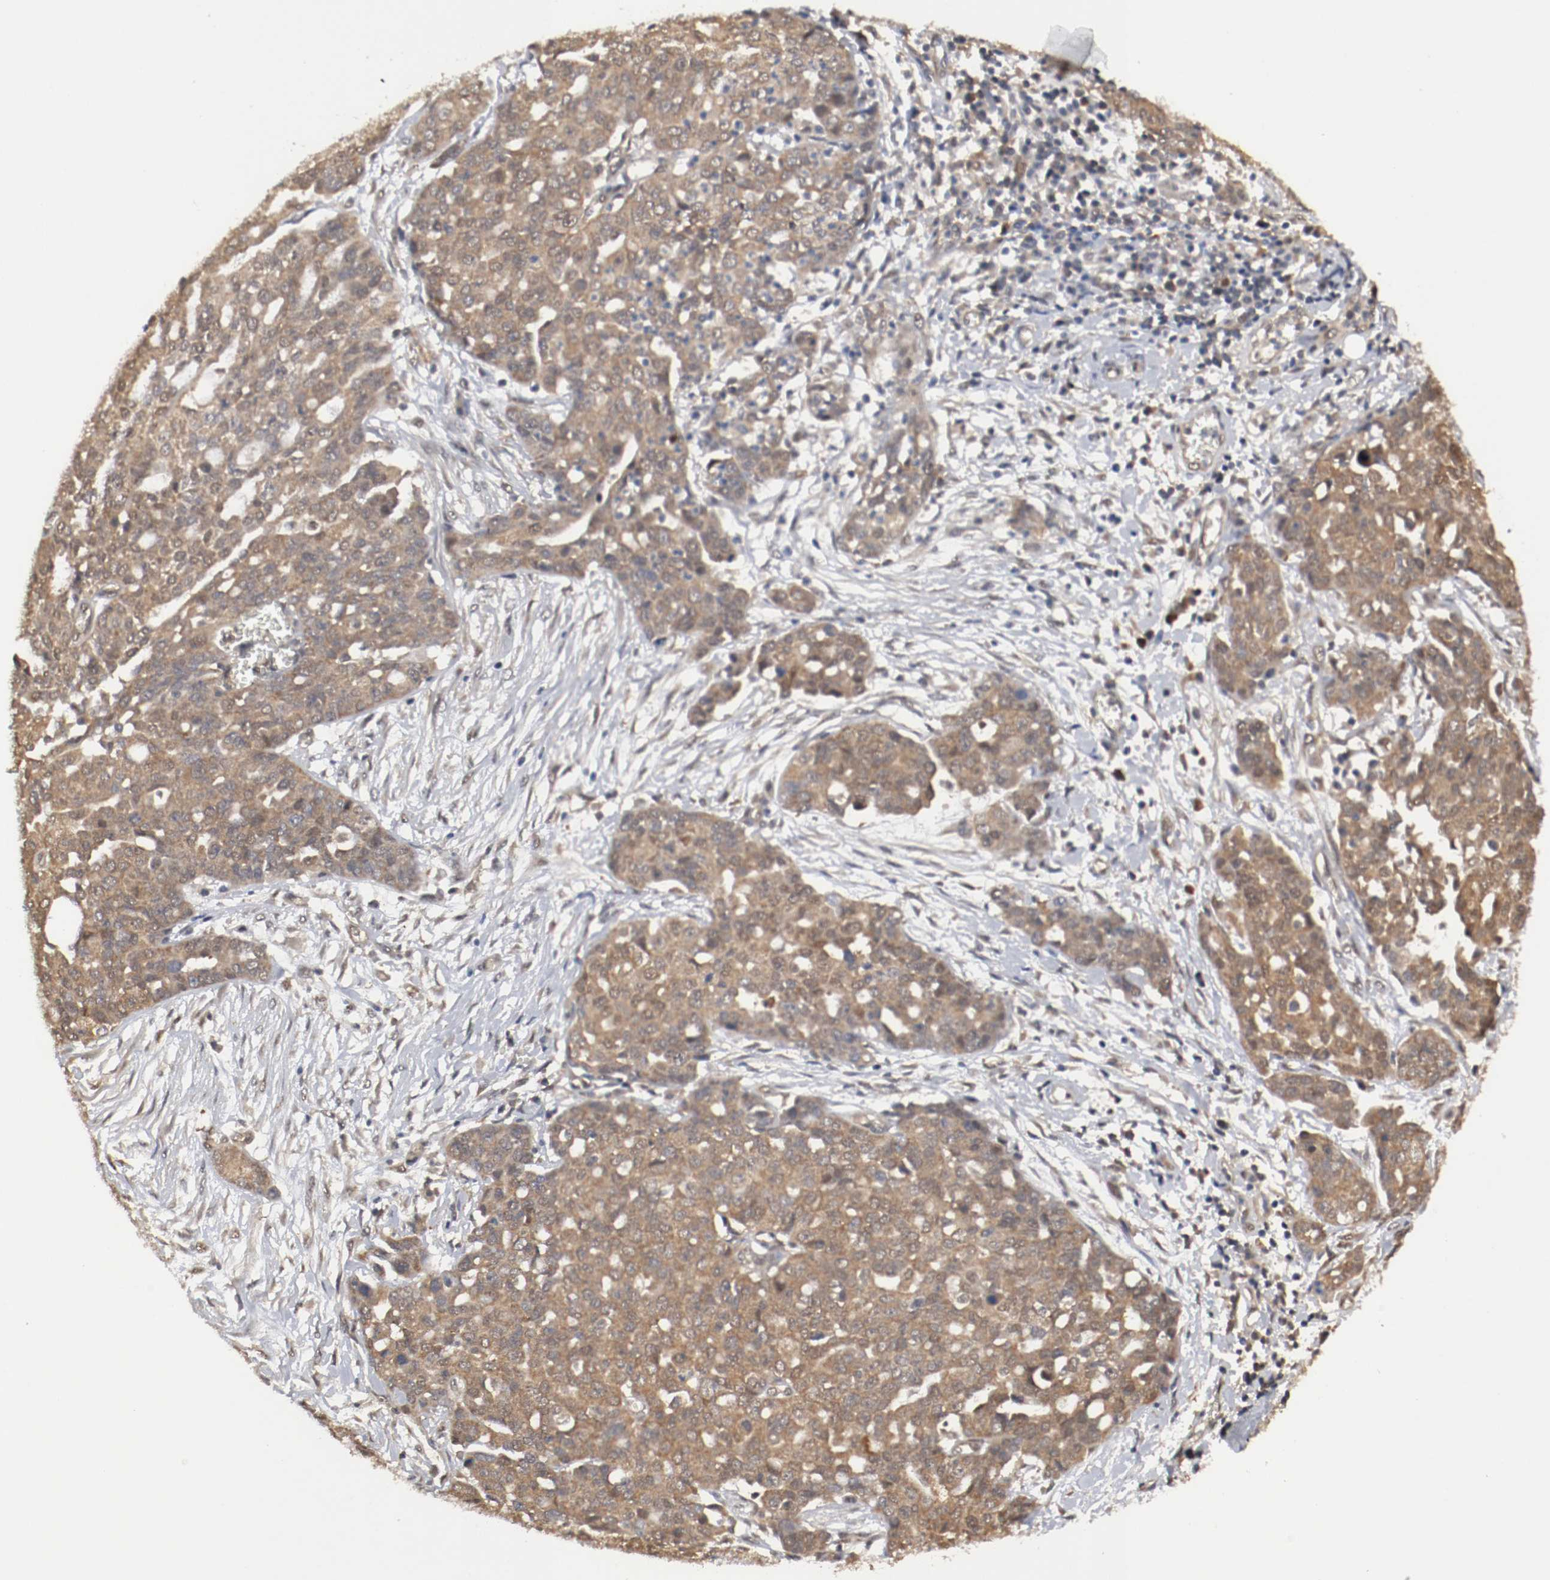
{"staining": {"intensity": "moderate", "quantity": ">75%", "location": "cytoplasmic/membranous"}, "tissue": "ovarian cancer", "cell_type": "Tumor cells", "image_type": "cancer", "snomed": [{"axis": "morphology", "description": "Cystadenocarcinoma, serous, NOS"}, {"axis": "topography", "description": "Soft tissue"}, {"axis": "topography", "description": "Ovary"}], "caption": "Ovarian cancer was stained to show a protein in brown. There is medium levels of moderate cytoplasmic/membranous staining in approximately >75% of tumor cells.", "gene": "AFG3L2", "patient": {"sex": "female", "age": 57}}